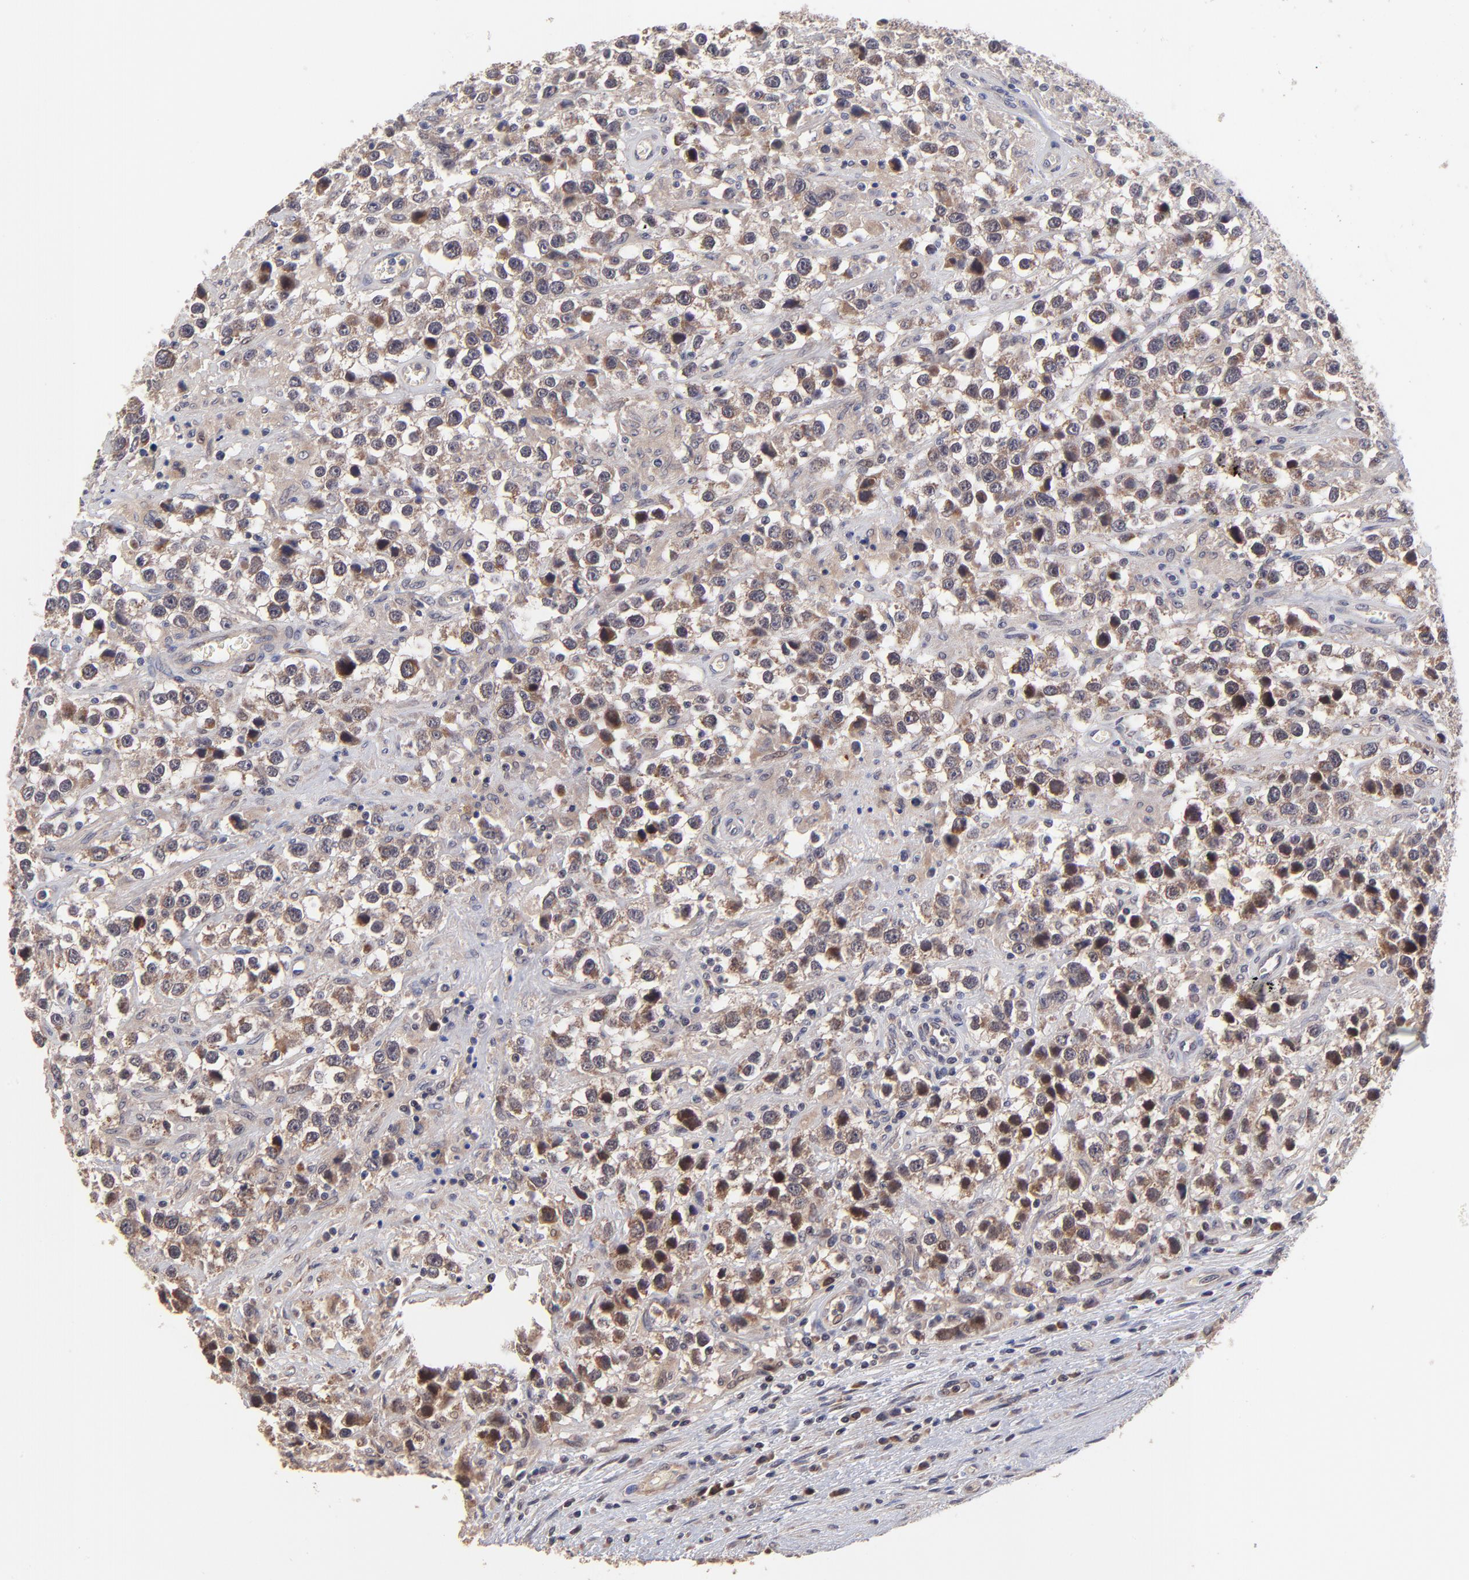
{"staining": {"intensity": "moderate", "quantity": ">75%", "location": "cytoplasmic/membranous"}, "tissue": "testis cancer", "cell_type": "Tumor cells", "image_type": "cancer", "snomed": [{"axis": "morphology", "description": "Seminoma, NOS"}, {"axis": "topography", "description": "Testis"}], "caption": "Immunohistochemistry image of human seminoma (testis) stained for a protein (brown), which demonstrates medium levels of moderate cytoplasmic/membranous expression in about >75% of tumor cells.", "gene": "BAIAP2L2", "patient": {"sex": "male", "age": 43}}